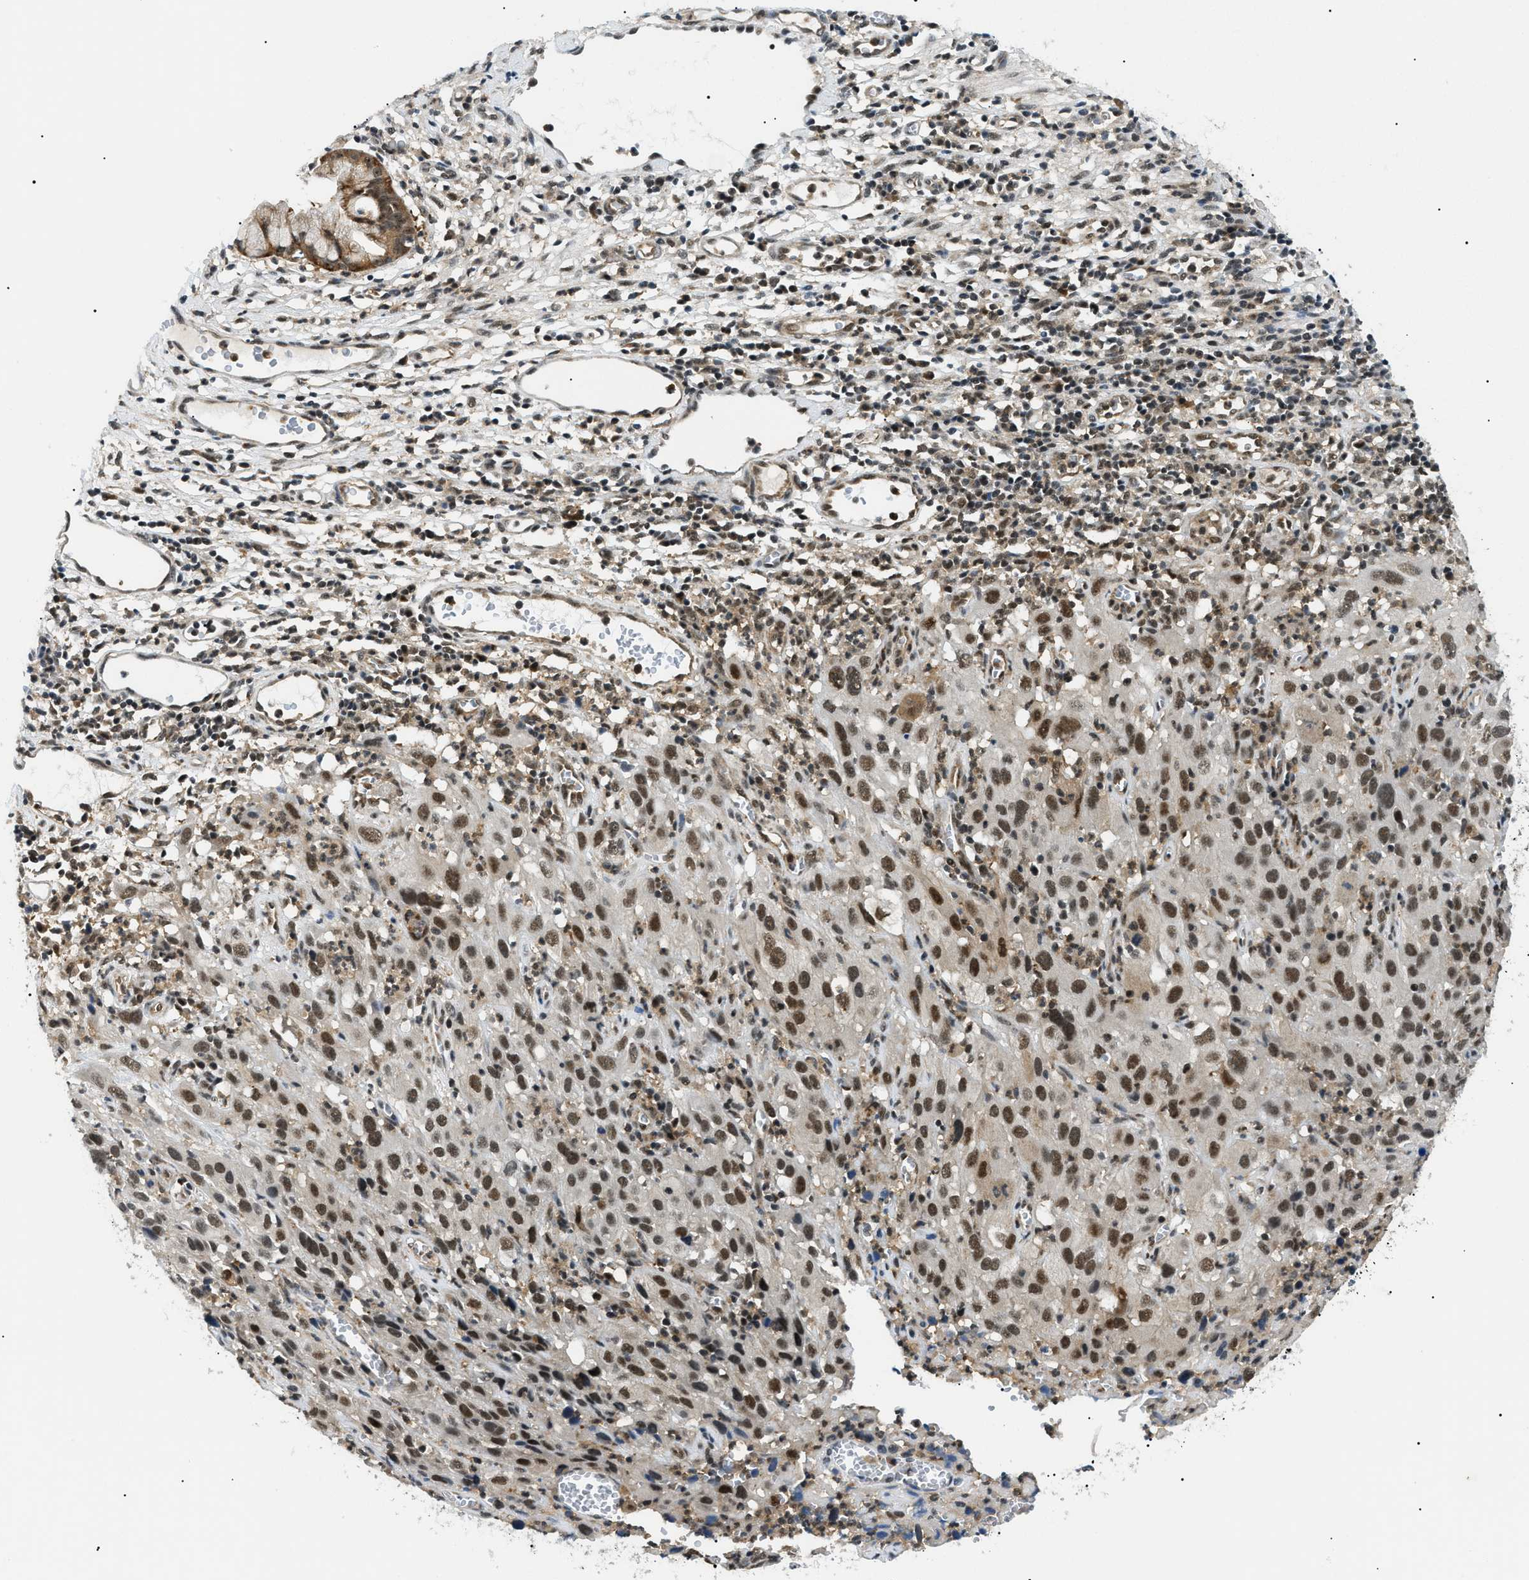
{"staining": {"intensity": "strong", "quantity": ">75%", "location": "cytoplasmic/membranous,nuclear"}, "tissue": "cervical cancer", "cell_type": "Tumor cells", "image_type": "cancer", "snomed": [{"axis": "morphology", "description": "Squamous cell carcinoma, NOS"}, {"axis": "topography", "description": "Cervix"}], "caption": "The histopathology image shows staining of cervical cancer, revealing strong cytoplasmic/membranous and nuclear protein expression (brown color) within tumor cells.", "gene": "RBM15", "patient": {"sex": "female", "age": 32}}